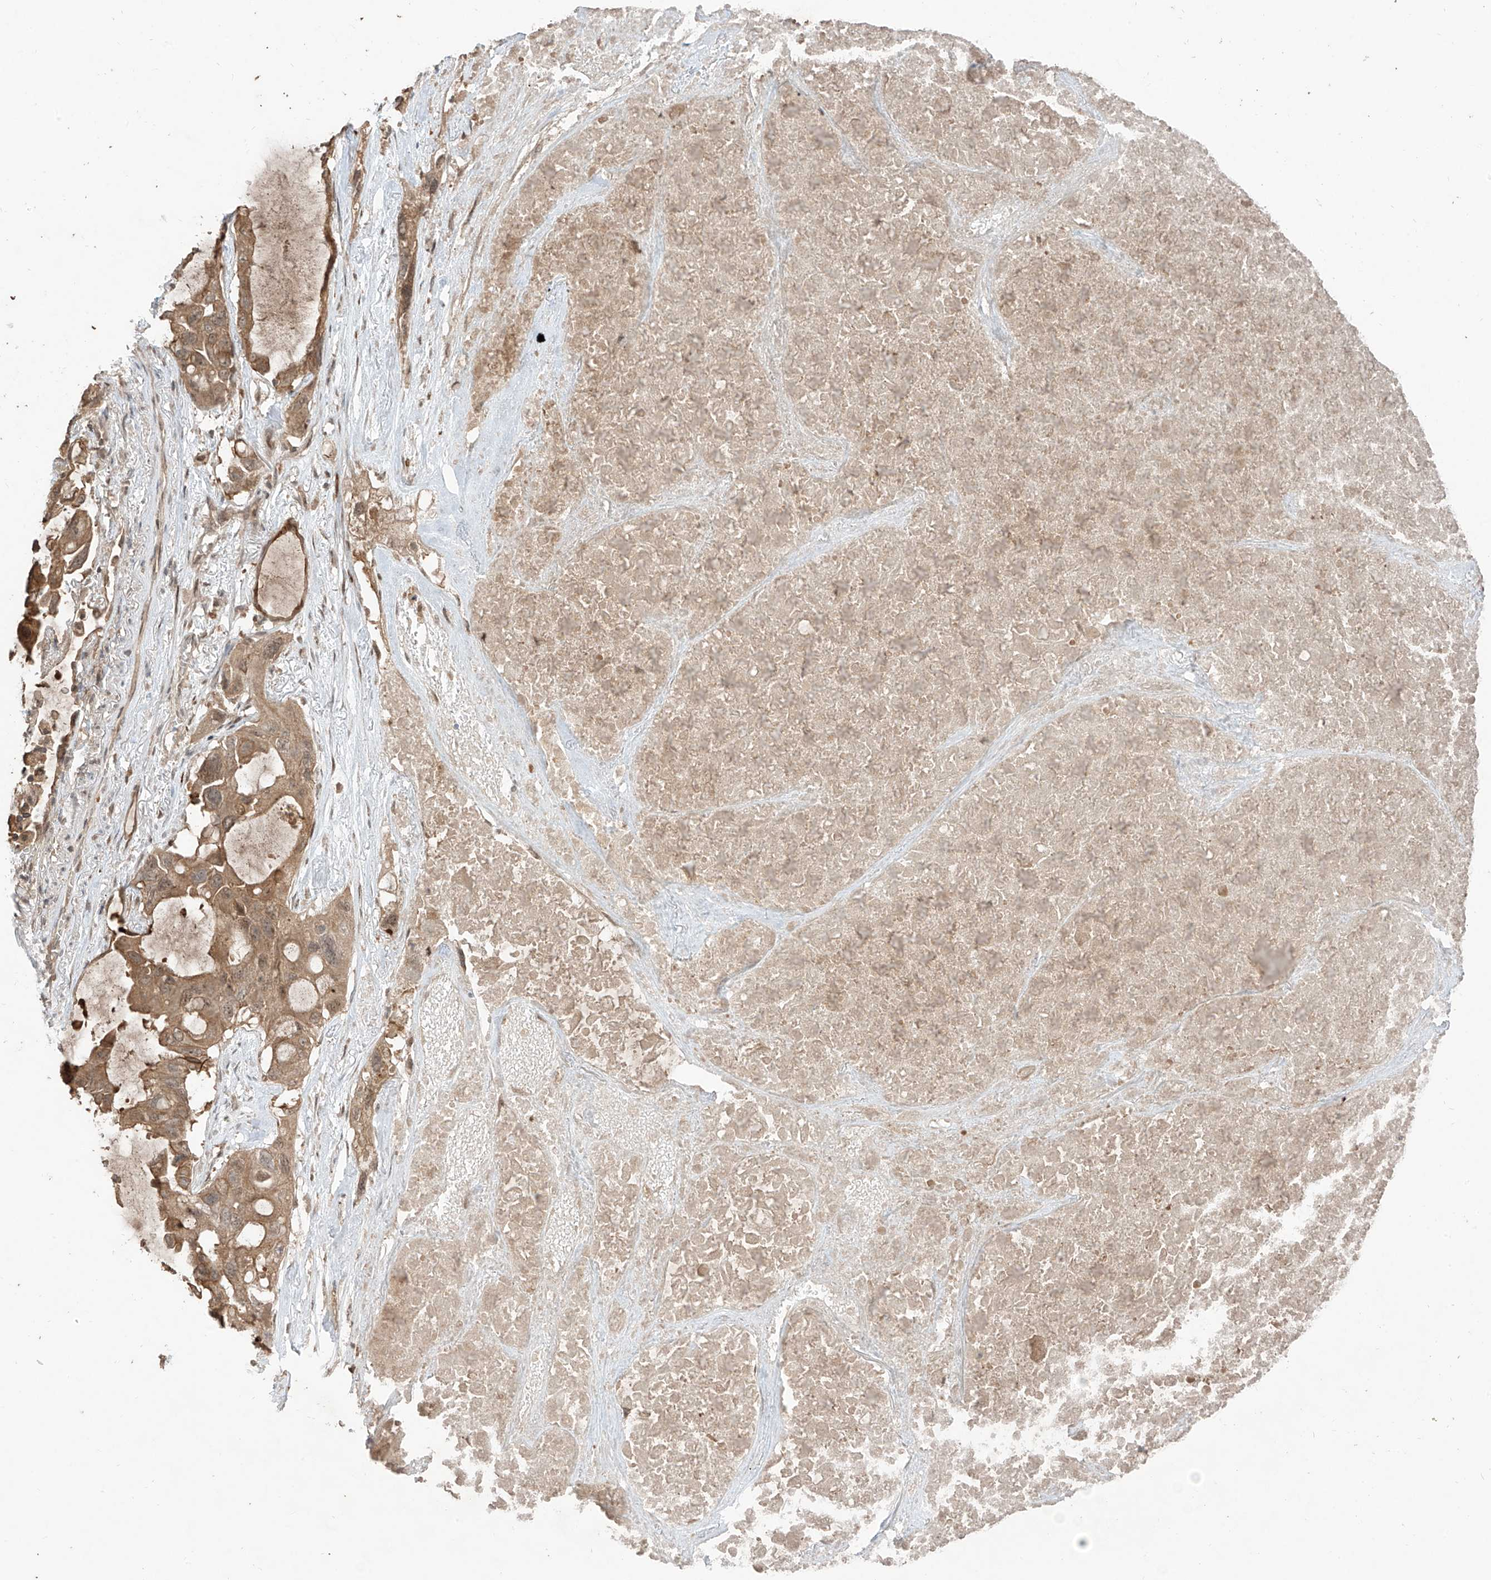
{"staining": {"intensity": "moderate", "quantity": ">75%", "location": "cytoplasmic/membranous"}, "tissue": "lung cancer", "cell_type": "Tumor cells", "image_type": "cancer", "snomed": [{"axis": "morphology", "description": "Squamous cell carcinoma, NOS"}, {"axis": "topography", "description": "Lung"}], "caption": "DAB (3,3'-diaminobenzidine) immunohistochemical staining of human lung squamous cell carcinoma reveals moderate cytoplasmic/membranous protein staining in approximately >75% of tumor cells.", "gene": "COLGALT2", "patient": {"sex": "female", "age": 73}}